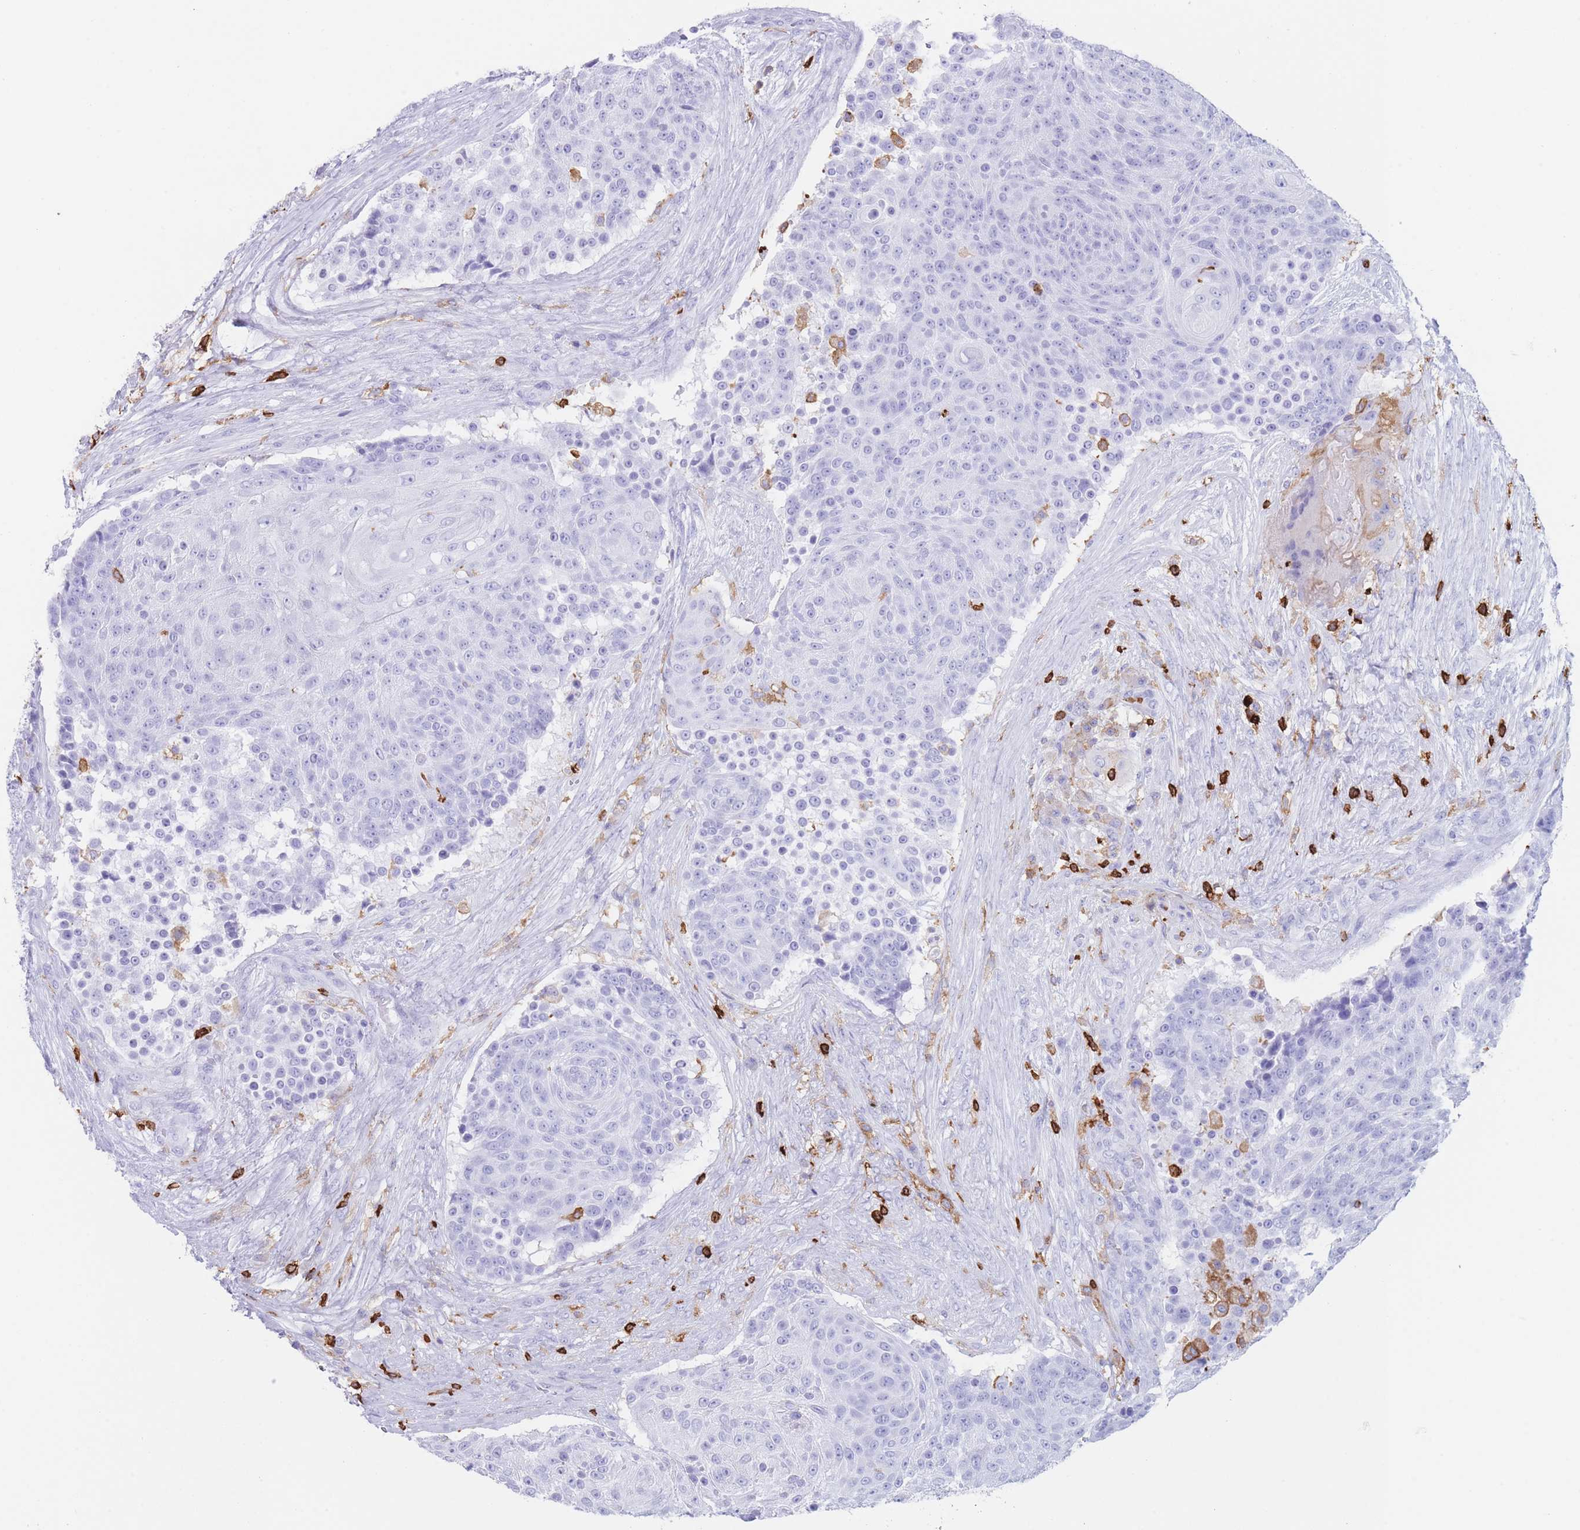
{"staining": {"intensity": "negative", "quantity": "none", "location": "none"}, "tissue": "urothelial cancer", "cell_type": "Tumor cells", "image_type": "cancer", "snomed": [{"axis": "morphology", "description": "Urothelial carcinoma, High grade"}, {"axis": "topography", "description": "Urinary bladder"}], "caption": "There is no significant expression in tumor cells of urothelial cancer.", "gene": "CORO1A", "patient": {"sex": "female", "age": 63}}